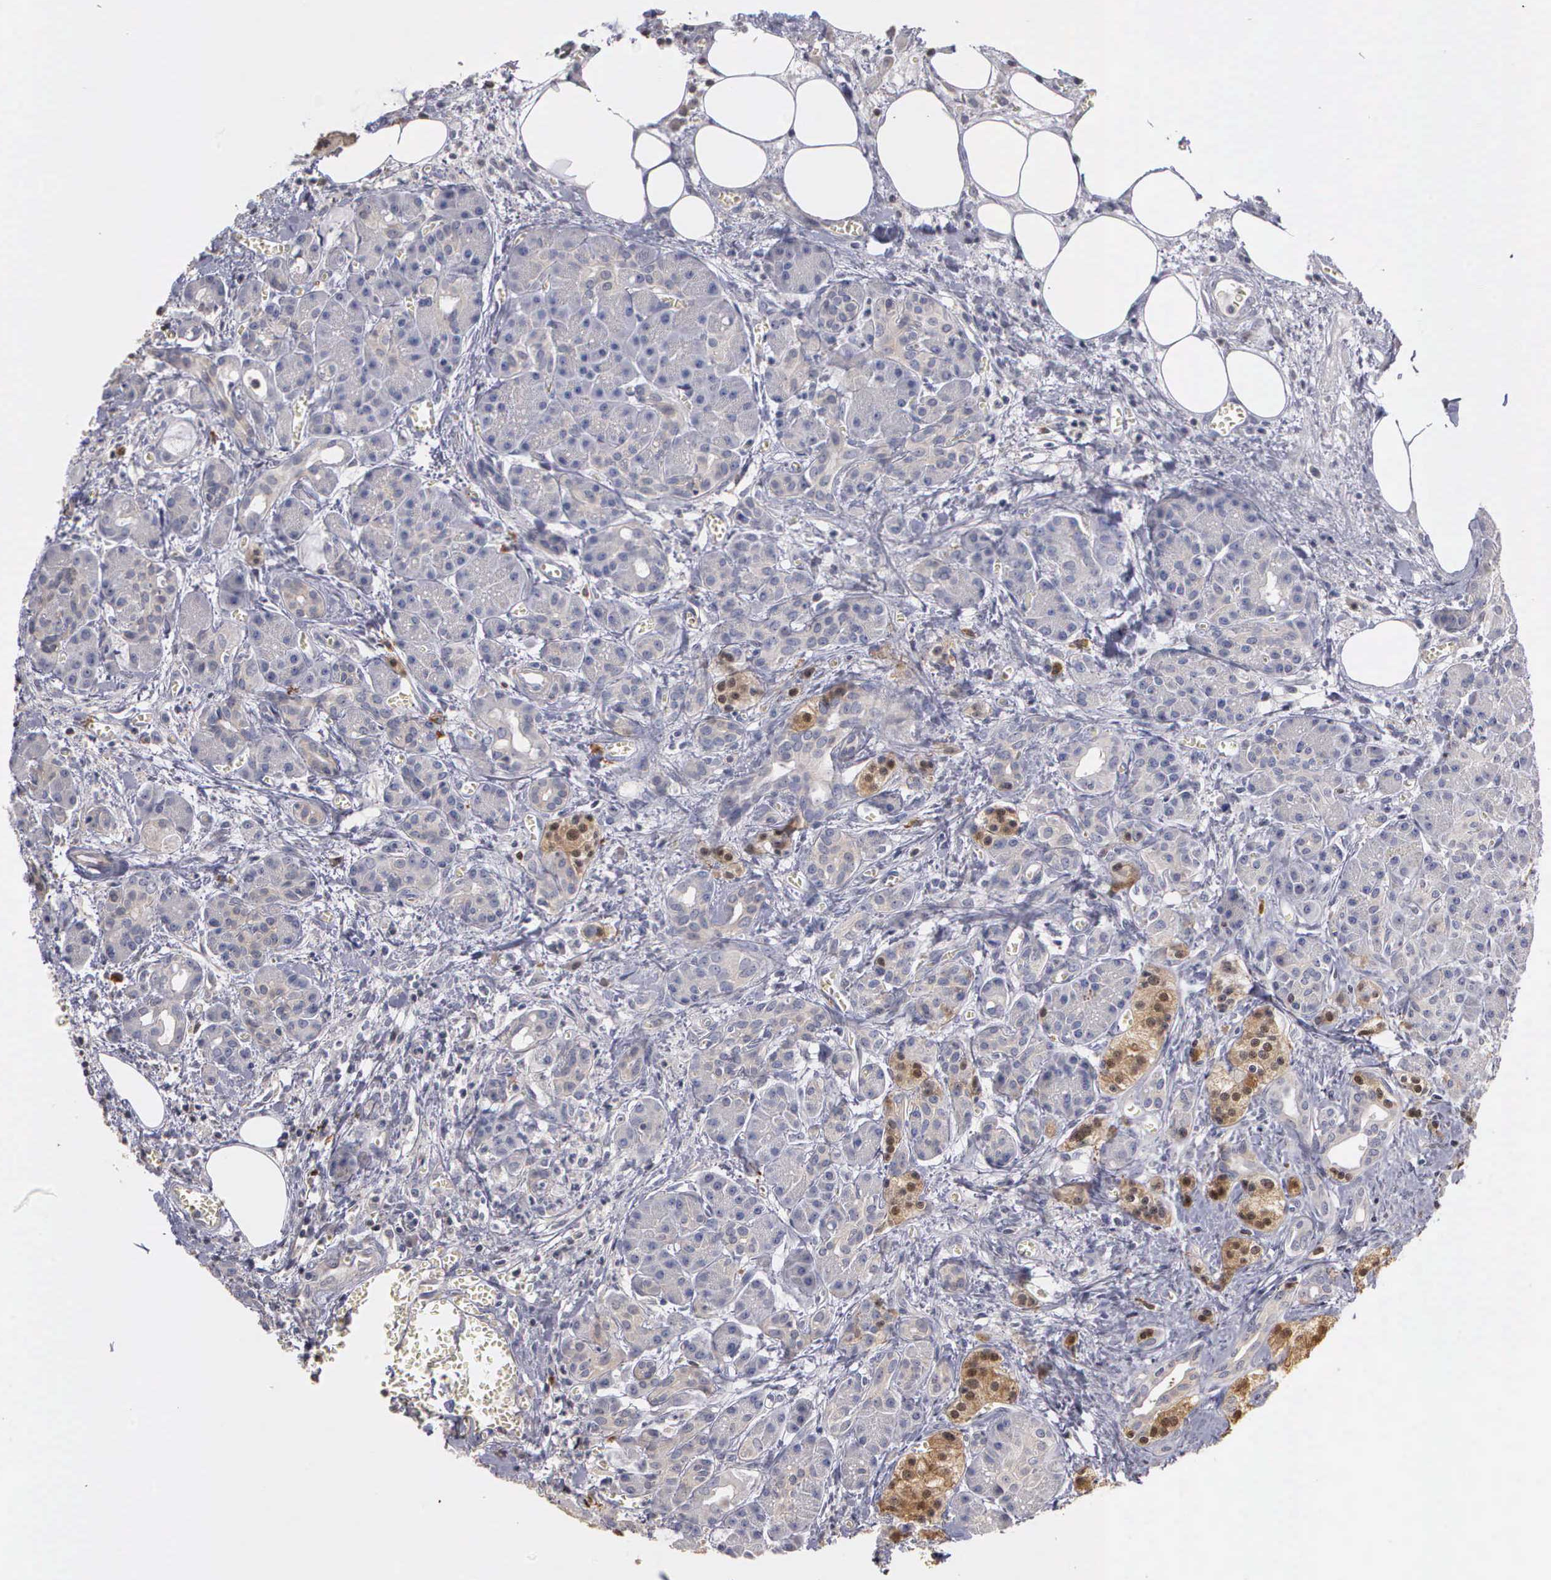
{"staining": {"intensity": "negative", "quantity": "none", "location": "none"}, "tissue": "pancreas", "cell_type": "Exocrine glandular cells", "image_type": "normal", "snomed": [{"axis": "morphology", "description": "Normal tissue, NOS"}, {"axis": "topography", "description": "Pancreas"}], "caption": "IHC photomicrograph of benign pancreas: pancreas stained with DAB shows no significant protein staining in exocrine glandular cells. (DAB IHC, high magnification).", "gene": "ENO3", "patient": {"sex": "male", "age": 73}}